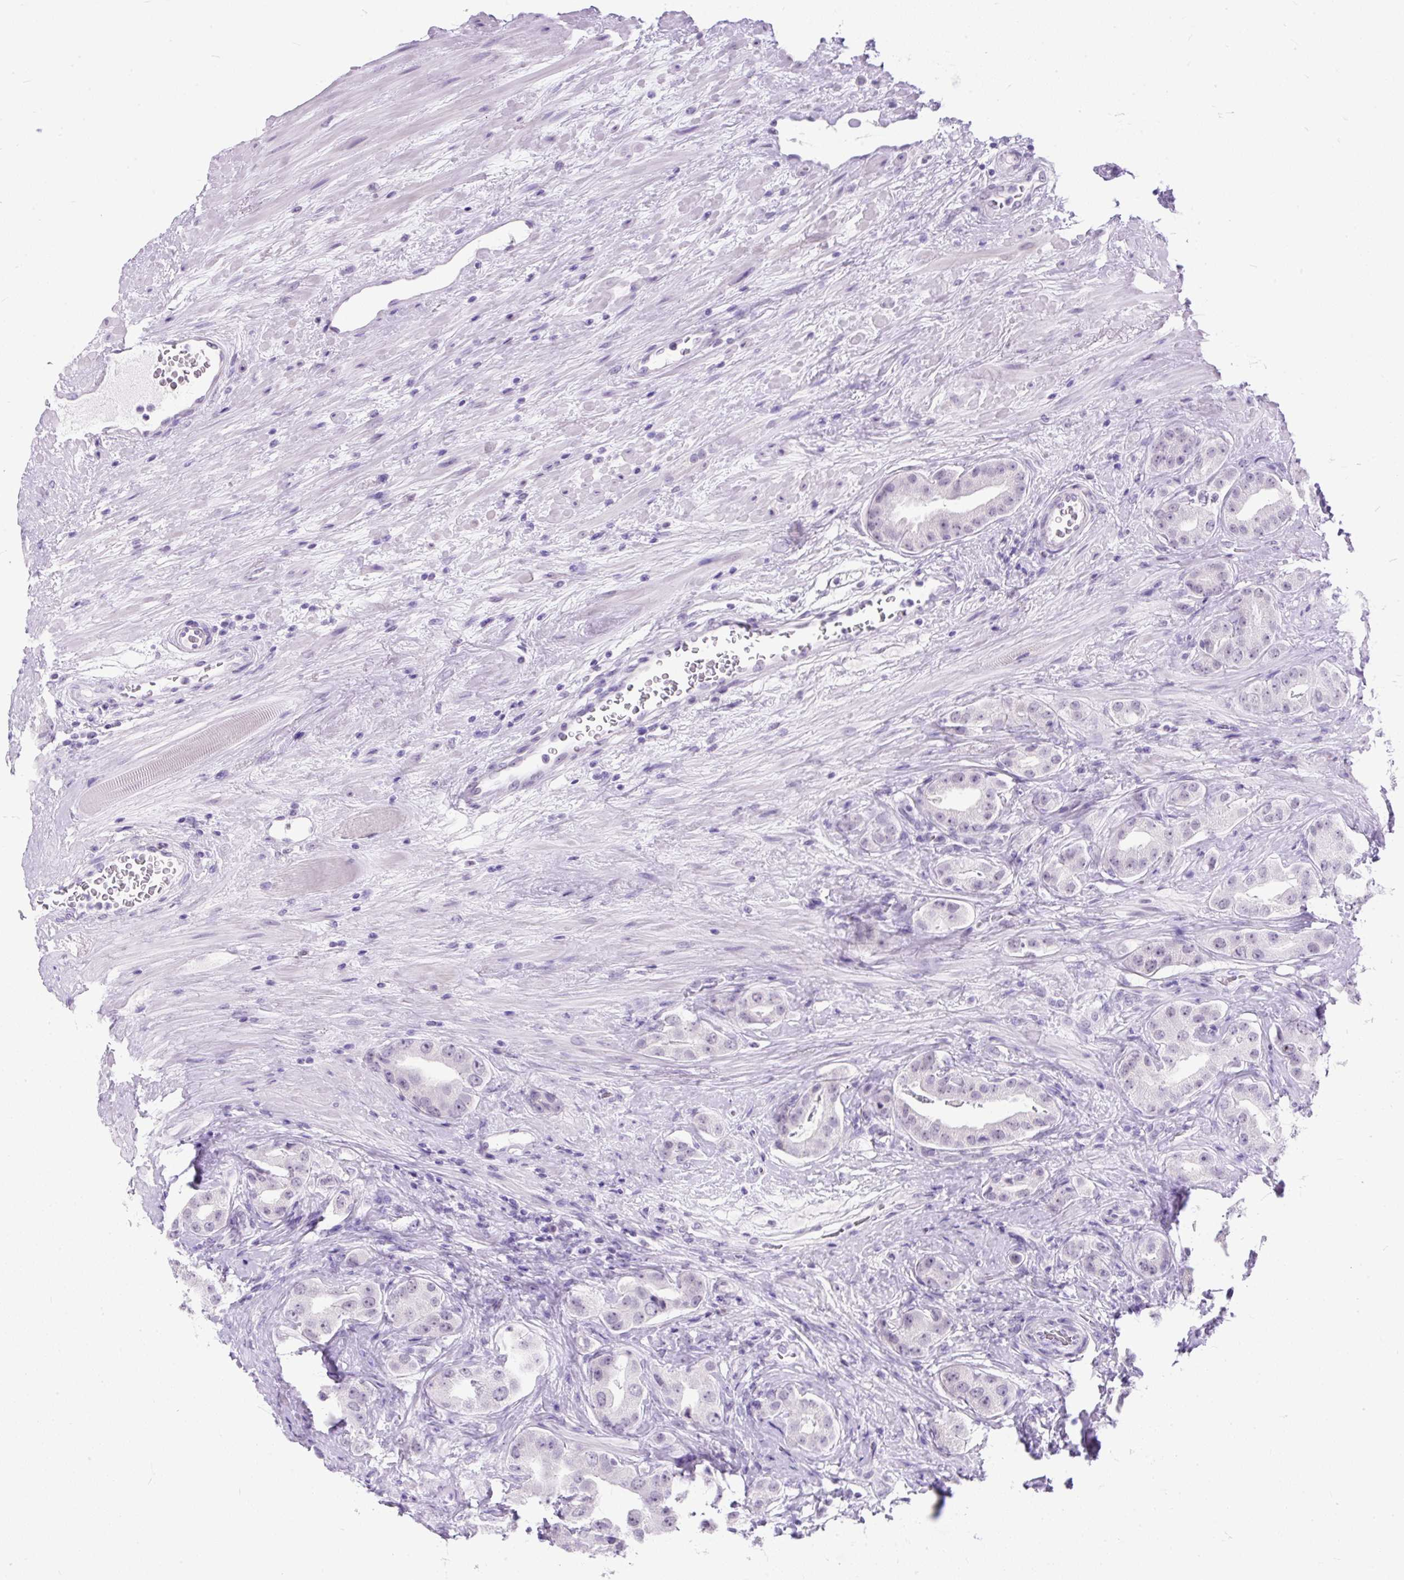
{"staining": {"intensity": "negative", "quantity": "none", "location": "none"}, "tissue": "prostate cancer", "cell_type": "Tumor cells", "image_type": "cancer", "snomed": [{"axis": "morphology", "description": "Adenocarcinoma, High grade"}, {"axis": "topography", "description": "Prostate"}], "caption": "The image displays no staining of tumor cells in adenocarcinoma (high-grade) (prostate). (DAB (3,3'-diaminobenzidine) immunohistochemistry visualized using brightfield microscopy, high magnification).", "gene": "SCGB1A1", "patient": {"sex": "male", "age": 63}}